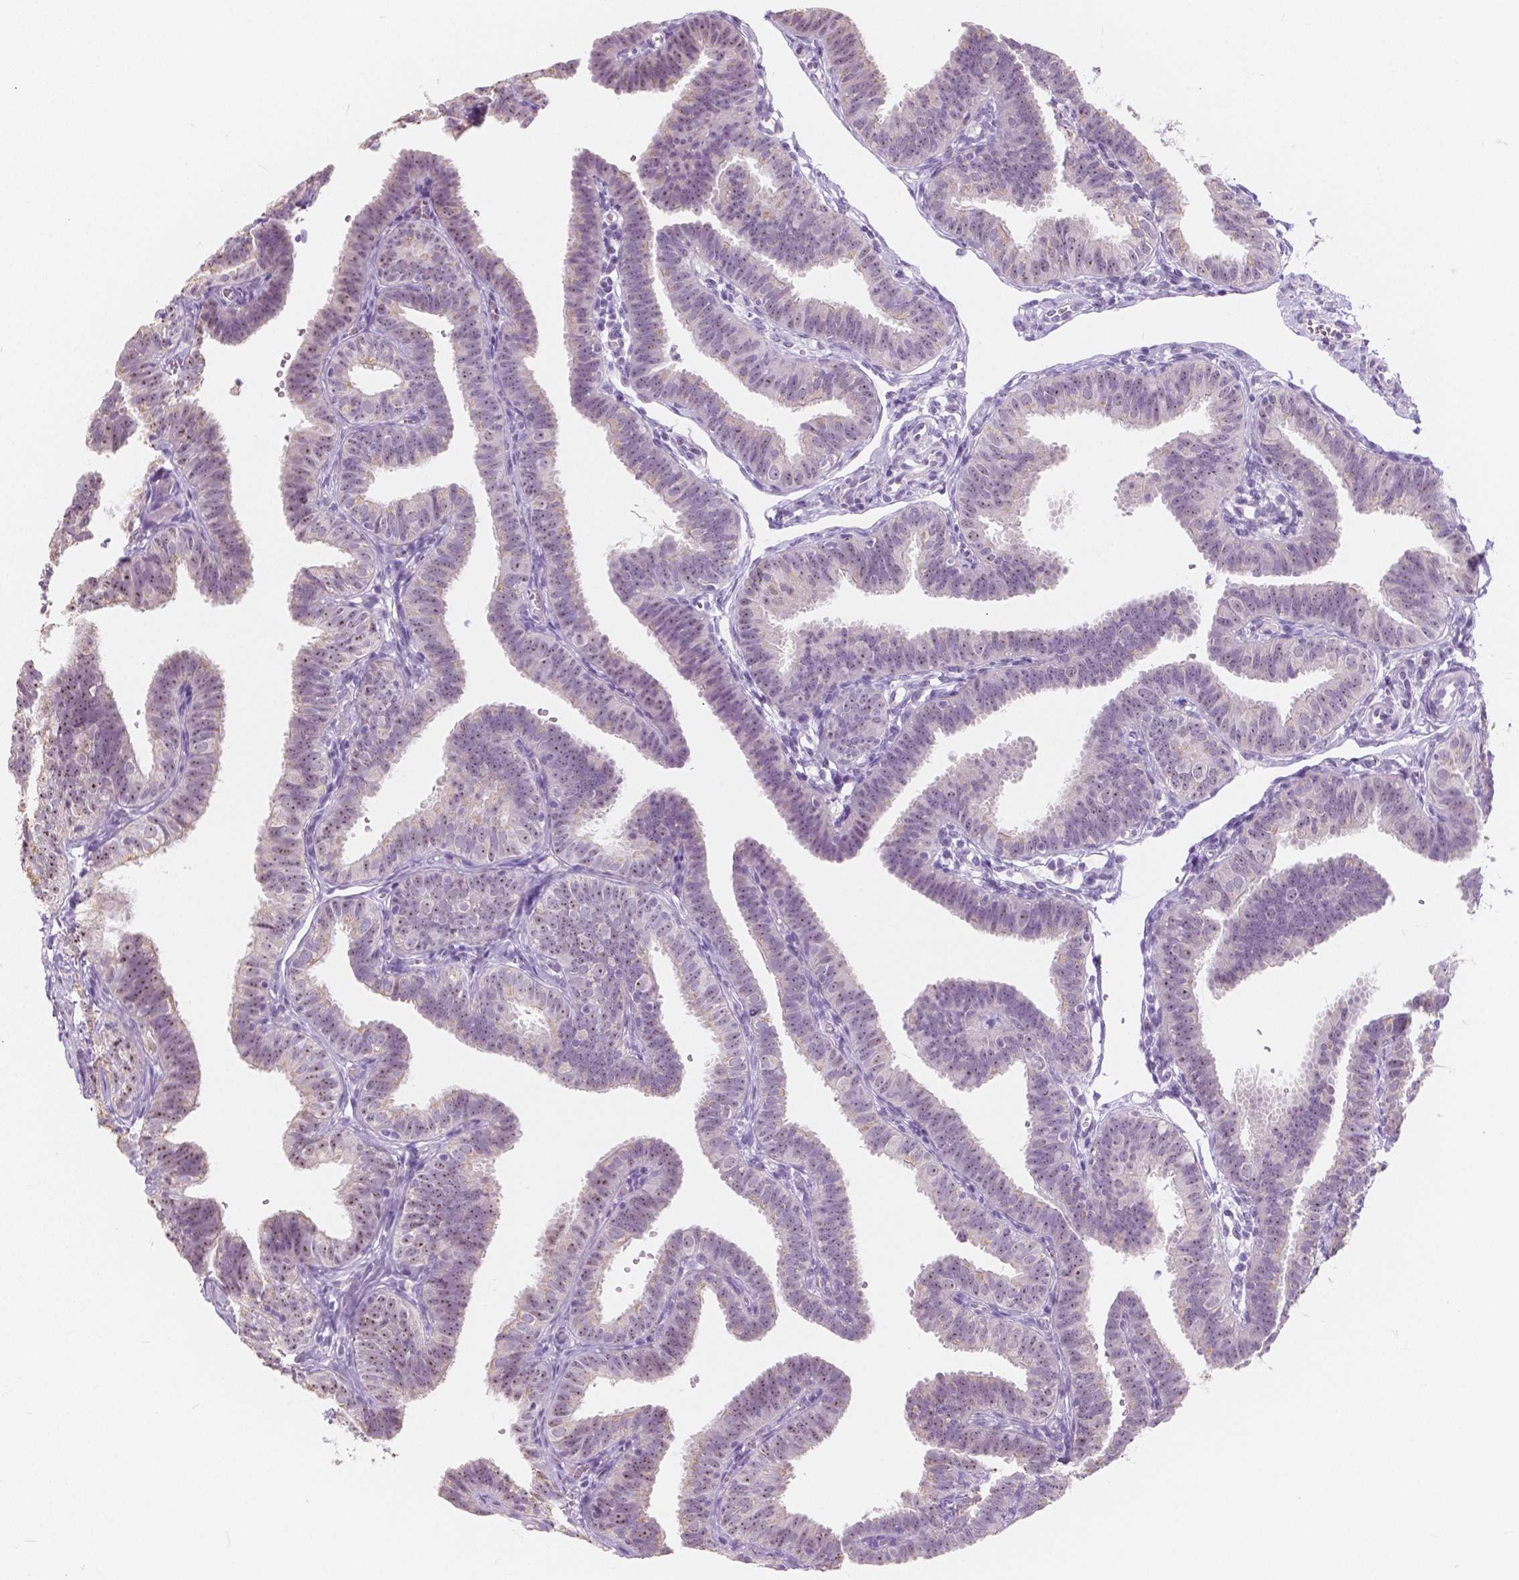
{"staining": {"intensity": "weak", "quantity": "25%-75%", "location": "cytoplasmic/membranous,nuclear"}, "tissue": "fallopian tube", "cell_type": "Glandular cells", "image_type": "normal", "snomed": [{"axis": "morphology", "description": "Normal tissue, NOS"}, {"axis": "topography", "description": "Fallopian tube"}], "caption": "Fallopian tube stained for a protein demonstrates weak cytoplasmic/membranous,nuclear positivity in glandular cells. Using DAB (3,3'-diaminobenzidine) (brown) and hematoxylin (blue) stains, captured at high magnification using brightfield microscopy.", "gene": "NOLC1", "patient": {"sex": "female", "age": 25}}